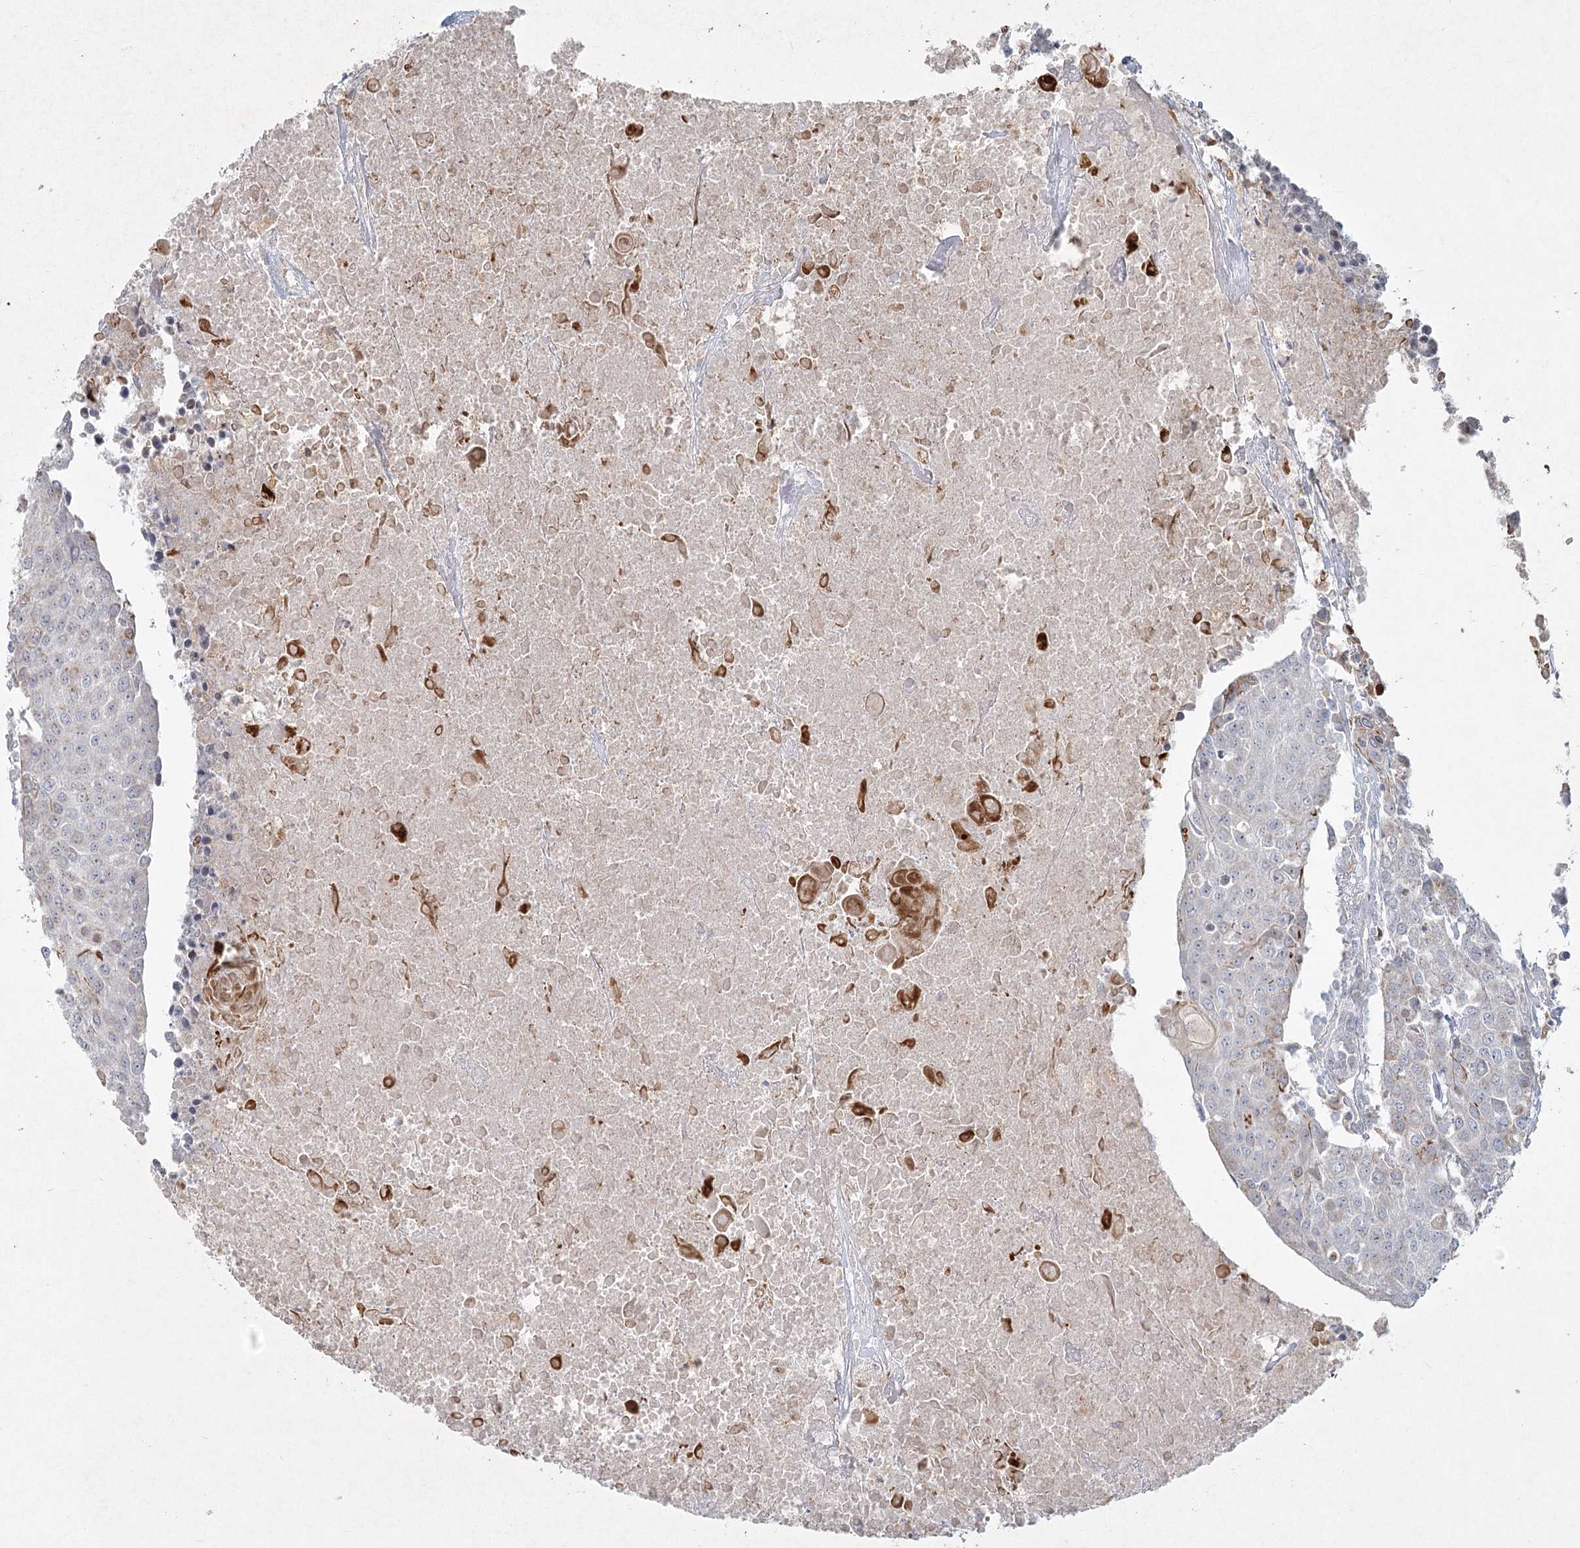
{"staining": {"intensity": "negative", "quantity": "none", "location": "none"}, "tissue": "urothelial cancer", "cell_type": "Tumor cells", "image_type": "cancer", "snomed": [{"axis": "morphology", "description": "Urothelial carcinoma, High grade"}, {"axis": "topography", "description": "Urinary bladder"}], "caption": "High power microscopy micrograph of an IHC micrograph of urothelial cancer, revealing no significant expression in tumor cells.", "gene": "LRP2BP", "patient": {"sex": "female", "age": 85}}